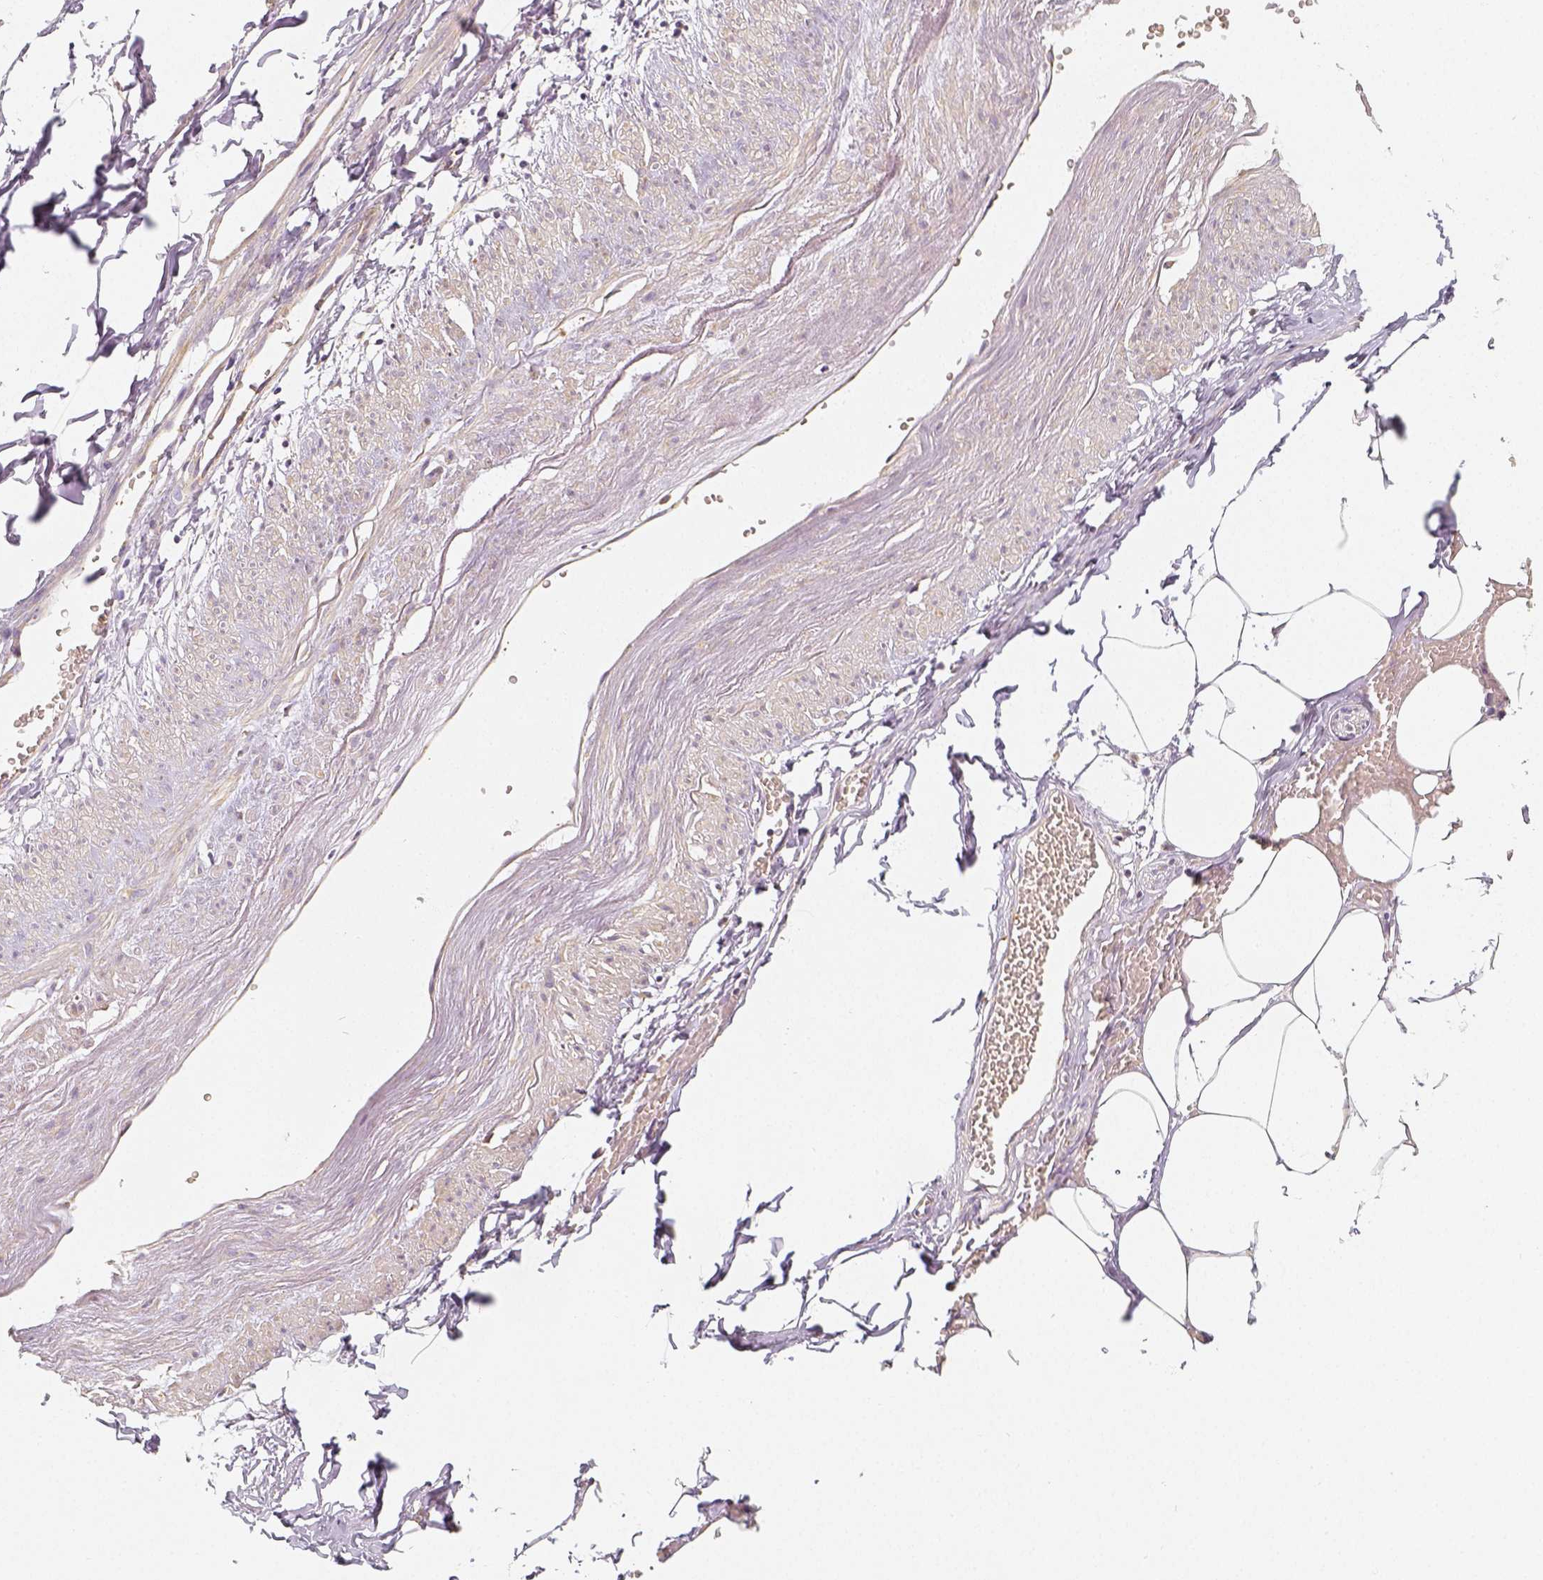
{"staining": {"intensity": "weak", "quantity": ">75%", "location": "cytoplasmic/membranous"}, "tissue": "adipose tissue", "cell_type": "Adipocytes", "image_type": "normal", "snomed": [{"axis": "morphology", "description": "Normal tissue, NOS"}, {"axis": "topography", "description": "Prostate"}, {"axis": "topography", "description": "Peripheral nerve tissue"}], "caption": "A photomicrograph of human adipose tissue stained for a protein demonstrates weak cytoplasmic/membranous brown staining in adipocytes. Nuclei are stained in blue.", "gene": "PGAM5", "patient": {"sex": "male", "age": 55}}